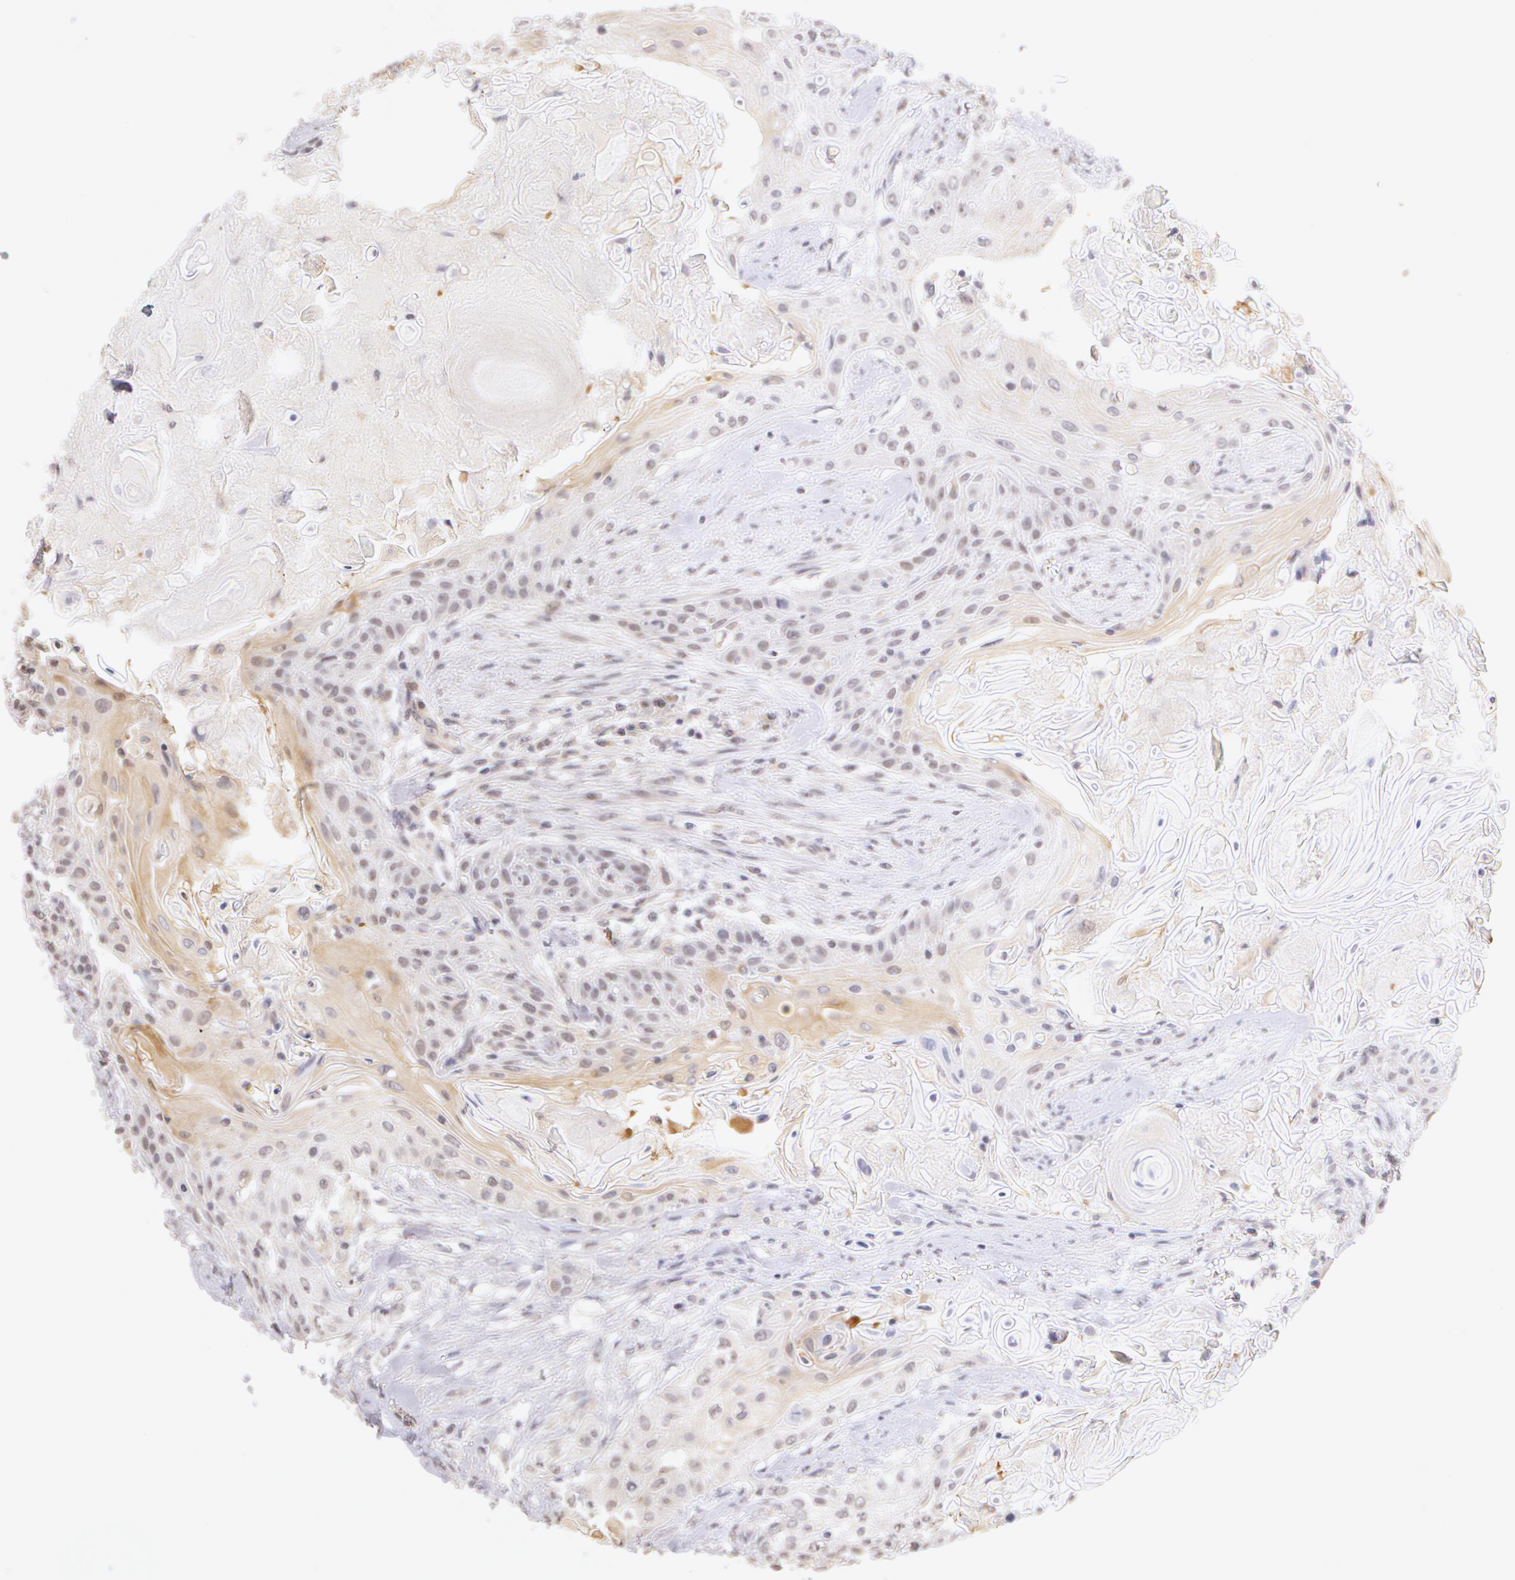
{"staining": {"intensity": "negative", "quantity": "none", "location": "none"}, "tissue": "head and neck cancer", "cell_type": "Tumor cells", "image_type": "cancer", "snomed": [{"axis": "morphology", "description": "Squamous cell carcinoma, NOS"}, {"axis": "morphology", "description": "Squamous cell carcinoma, metastatic, NOS"}, {"axis": "topography", "description": "Lymph node"}, {"axis": "topography", "description": "Salivary gland"}, {"axis": "topography", "description": "Head-Neck"}], "caption": "Immunohistochemical staining of human head and neck cancer shows no significant staining in tumor cells.", "gene": "ZNF597", "patient": {"sex": "female", "age": 74}}